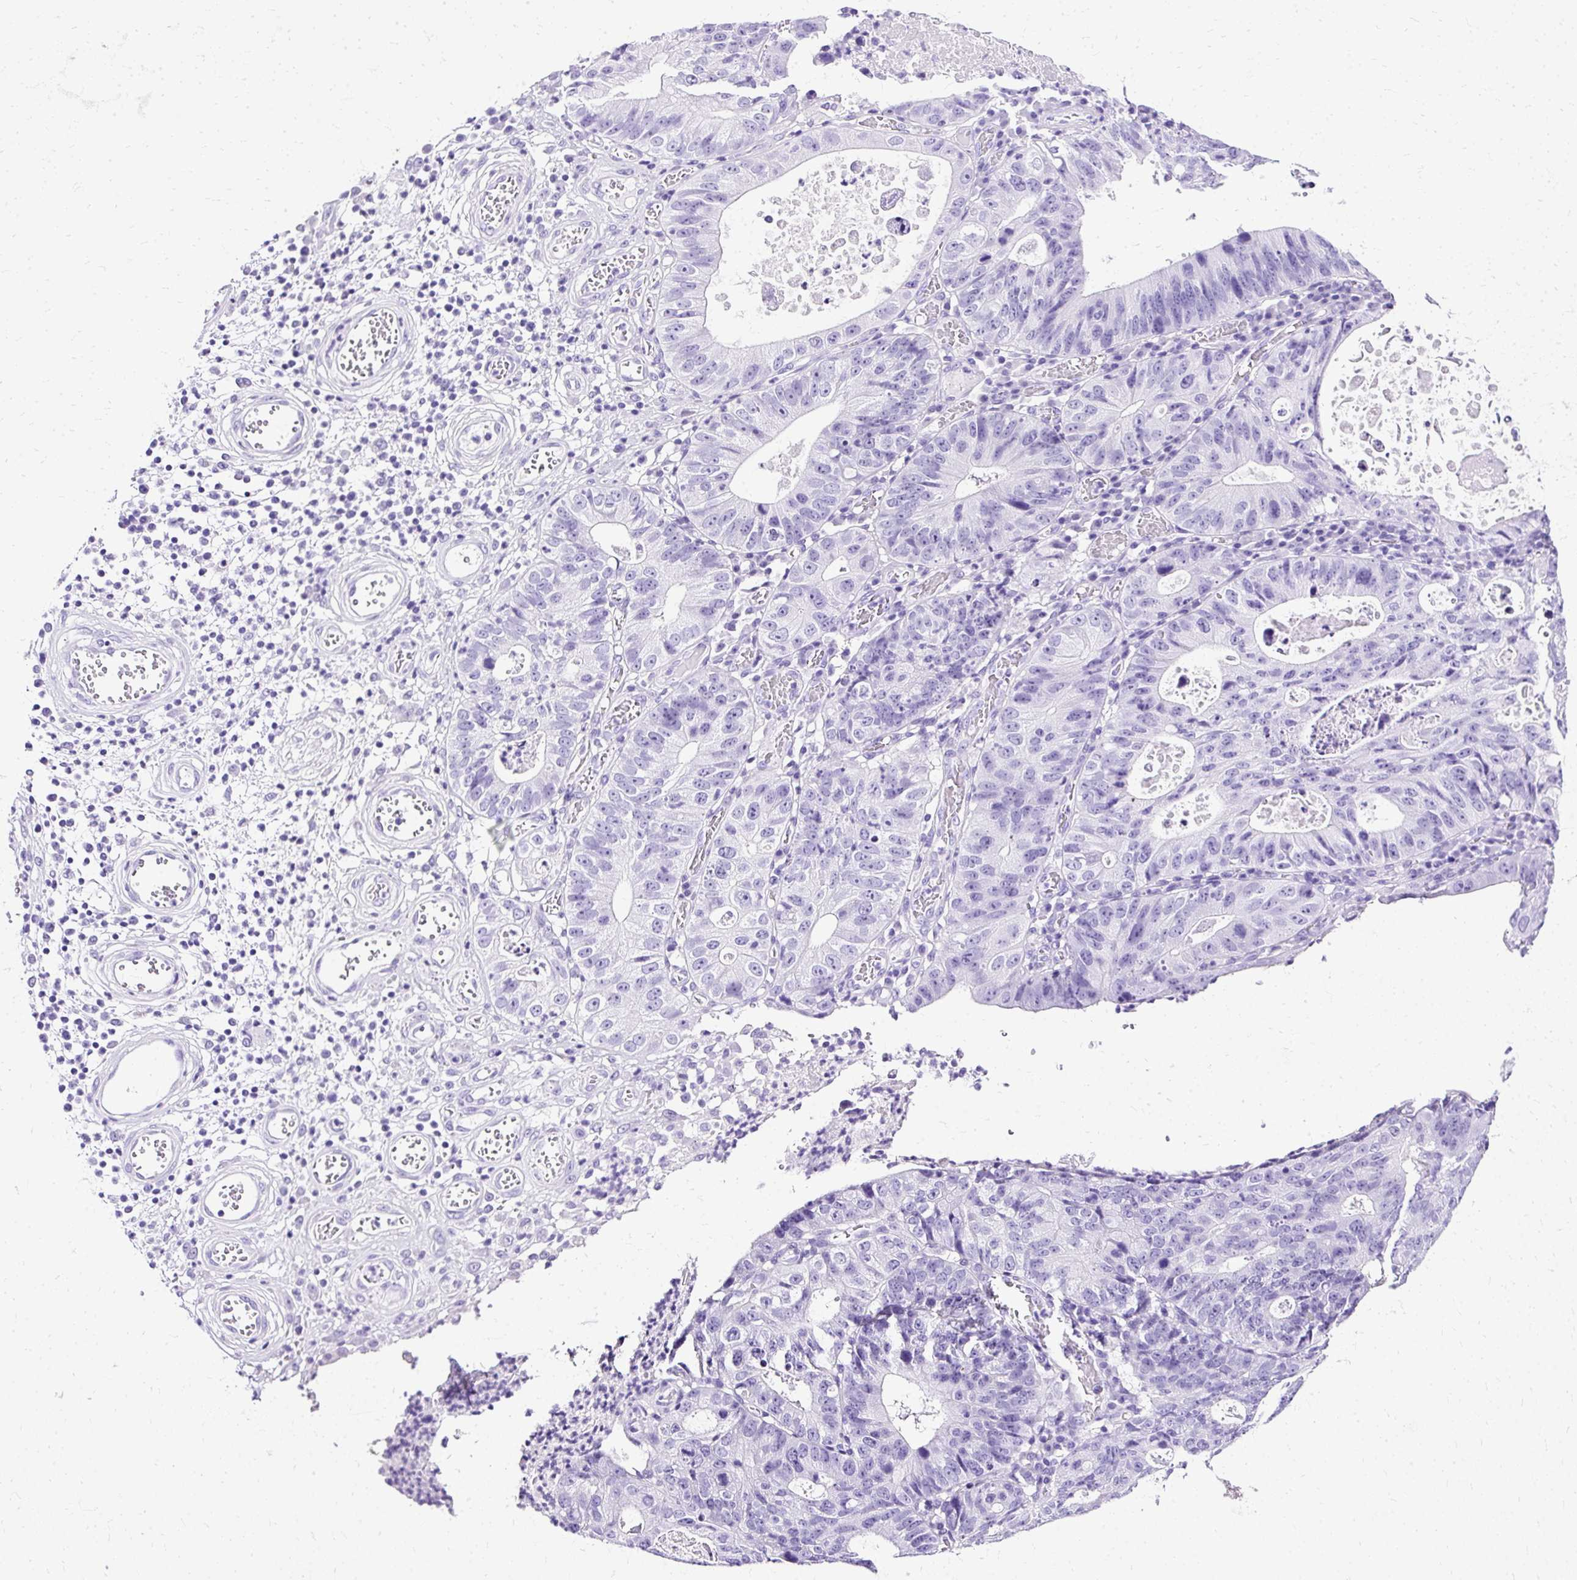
{"staining": {"intensity": "negative", "quantity": "none", "location": "none"}, "tissue": "stomach cancer", "cell_type": "Tumor cells", "image_type": "cancer", "snomed": [{"axis": "morphology", "description": "Adenocarcinoma, NOS"}, {"axis": "topography", "description": "Stomach"}], "caption": "A high-resolution micrograph shows immunohistochemistry (IHC) staining of adenocarcinoma (stomach), which shows no significant positivity in tumor cells.", "gene": "SLC8A2", "patient": {"sex": "male", "age": 59}}